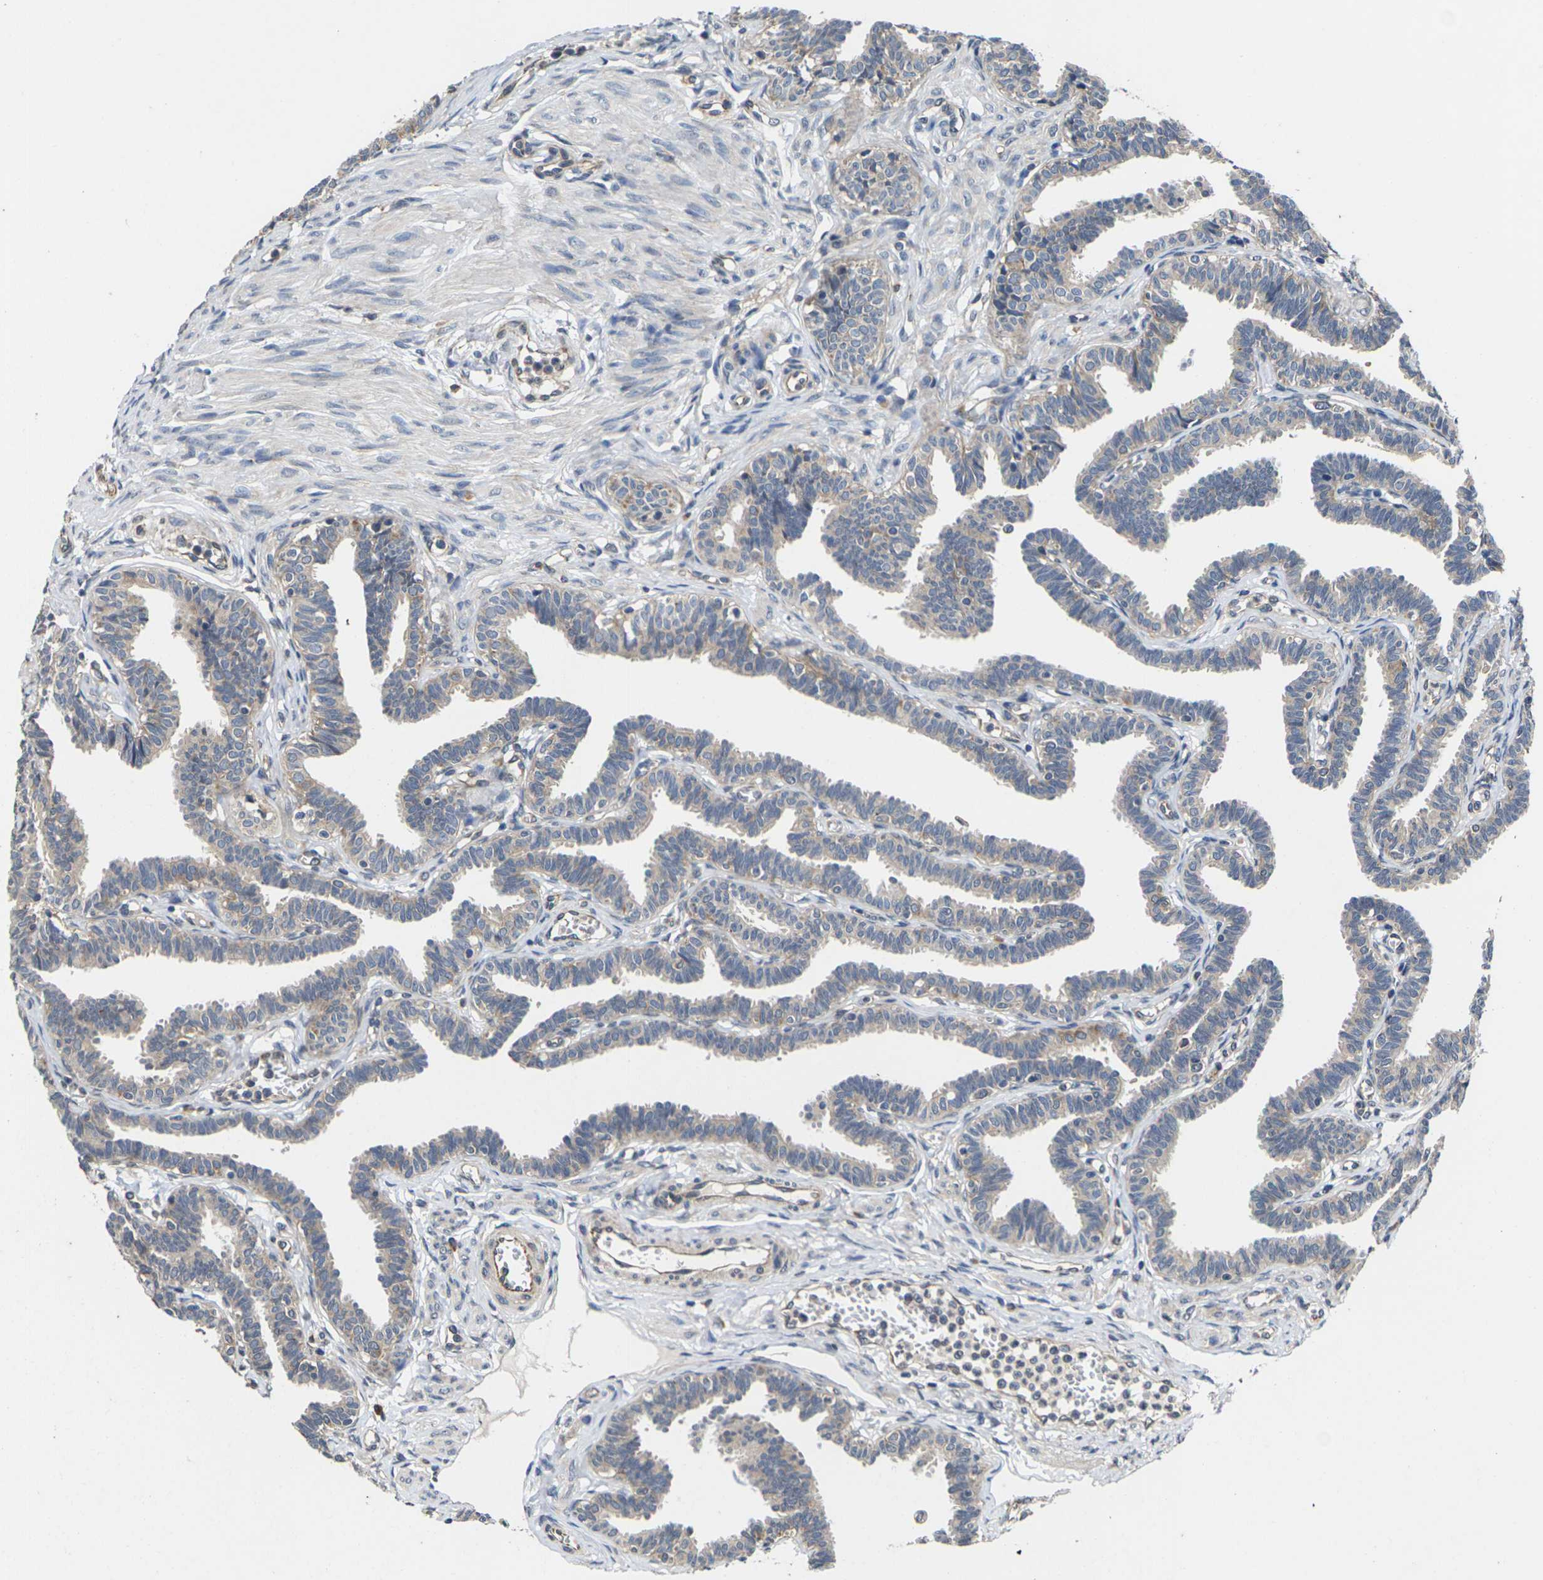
{"staining": {"intensity": "weak", "quantity": "25%-75%", "location": "cytoplasmic/membranous"}, "tissue": "fallopian tube", "cell_type": "Glandular cells", "image_type": "normal", "snomed": [{"axis": "morphology", "description": "Normal tissue, NOS"}, {"axis": "topography", "description": "Fallopian tube"}, {"axis": "topography", "description": "Ovary"}], "caption": "Fallopian tube stained for a protein (brown) displays weak cytoplasmic/membranous positive expression in about 25%-75% of glandular cells.", "gene": "DKK2", "patient": {"sex": "female", "age": 23}}